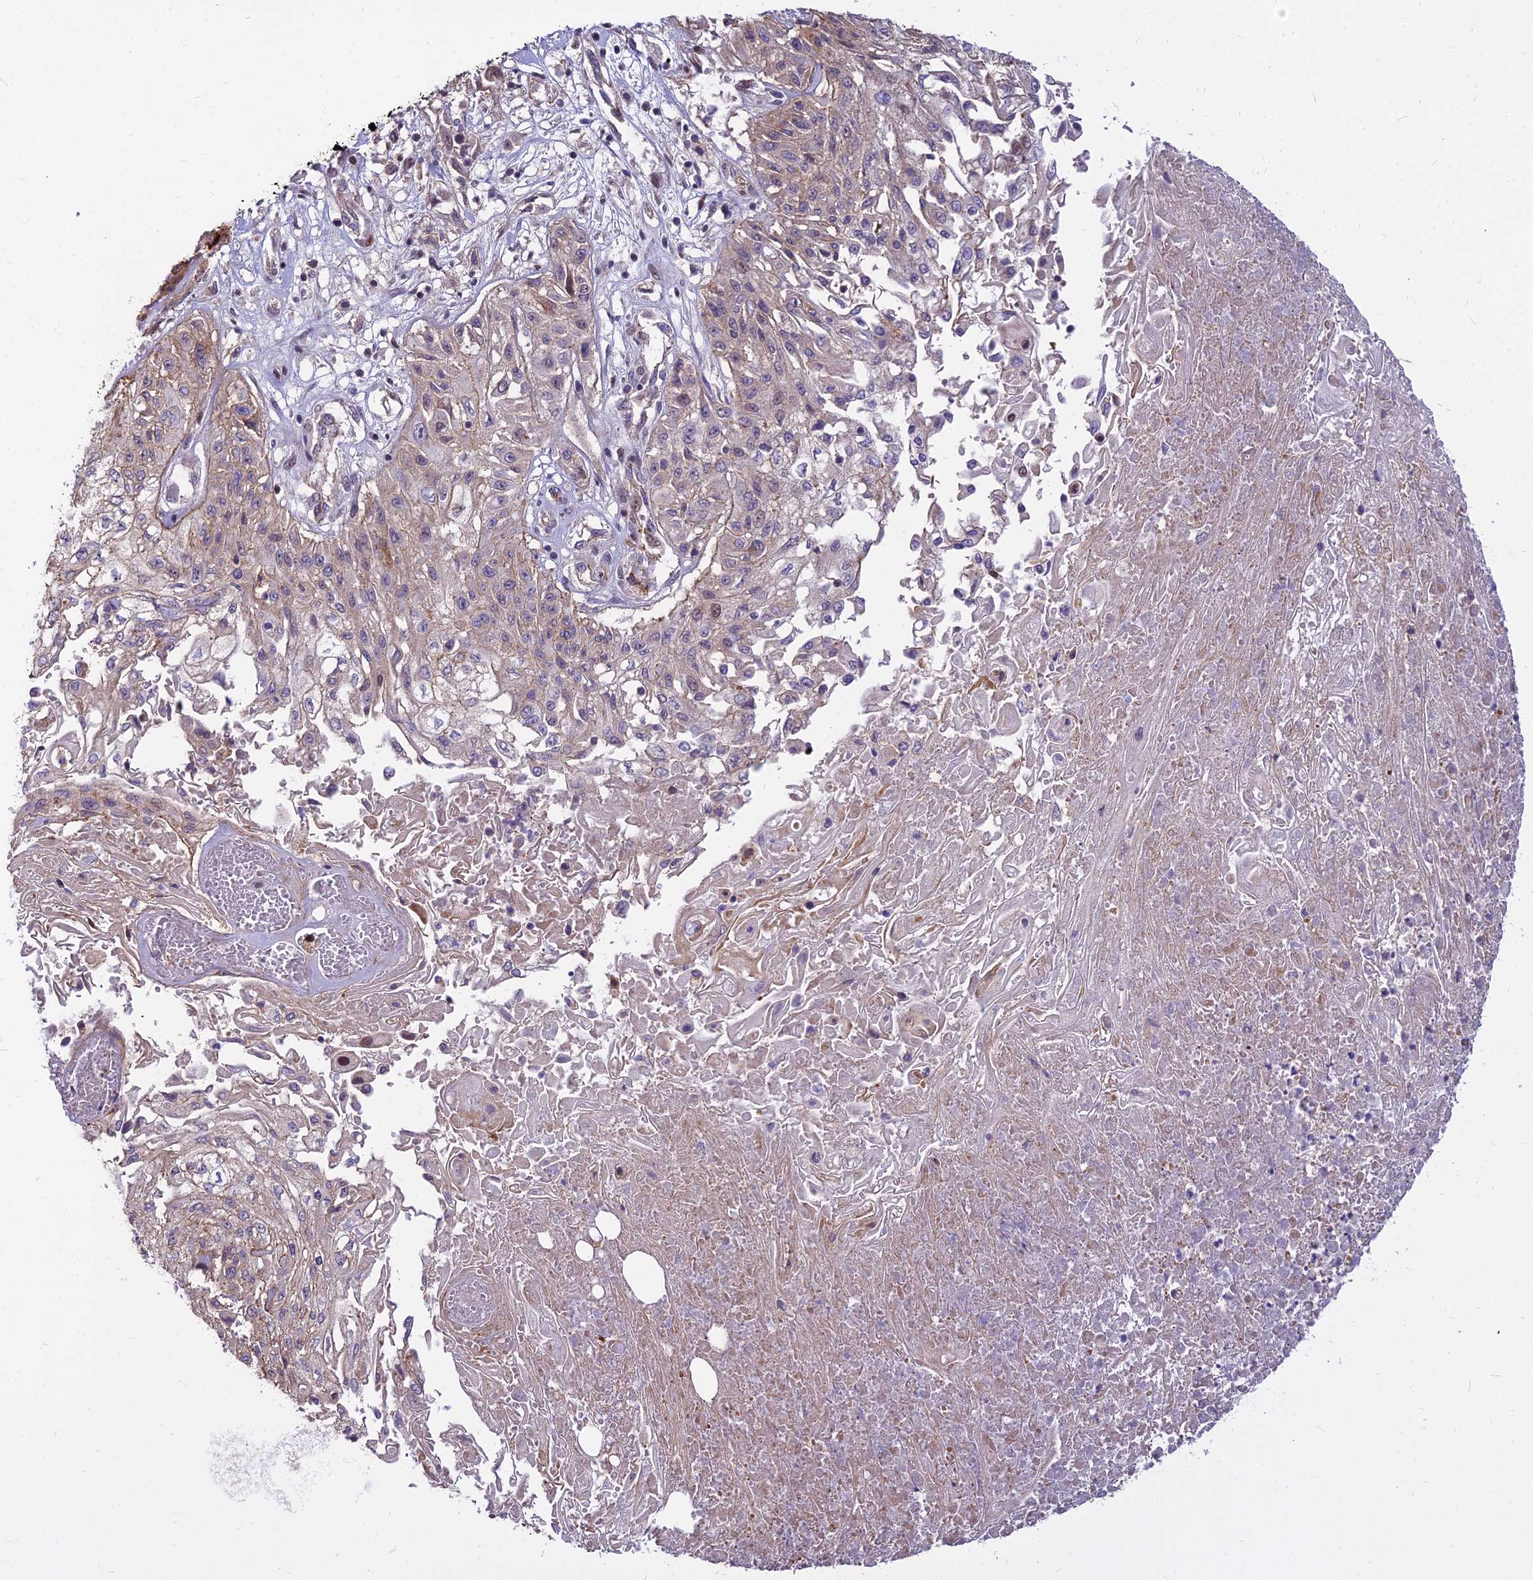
{"staining": {"intensity": "weak", "quantity": "<25%", "location": "cytoplasmic/membranous"}, "tissue": "skin cancer", "cell_type": "Tumor cells", "image_type": "cancer", "snomed": [{"axis": "morphology", "description": "Squamous cell carcinoma, NOS"}, {"axis": "morphology", "description": "Squamous cell carcinoma, metastatic, NOS"}, {"axis": "topography", "description": "Skin"}, {"axis": "topography", "description": "Lymph node"}], "caption": "Immunohistochemistry histopathology image of metastatic squamous cell carcinoma (skin) stained for a protein (brown), which shows no staining in tumor cells.", "gene": "GLYATL3", "patient": {"sex": "male", "age": 75}}